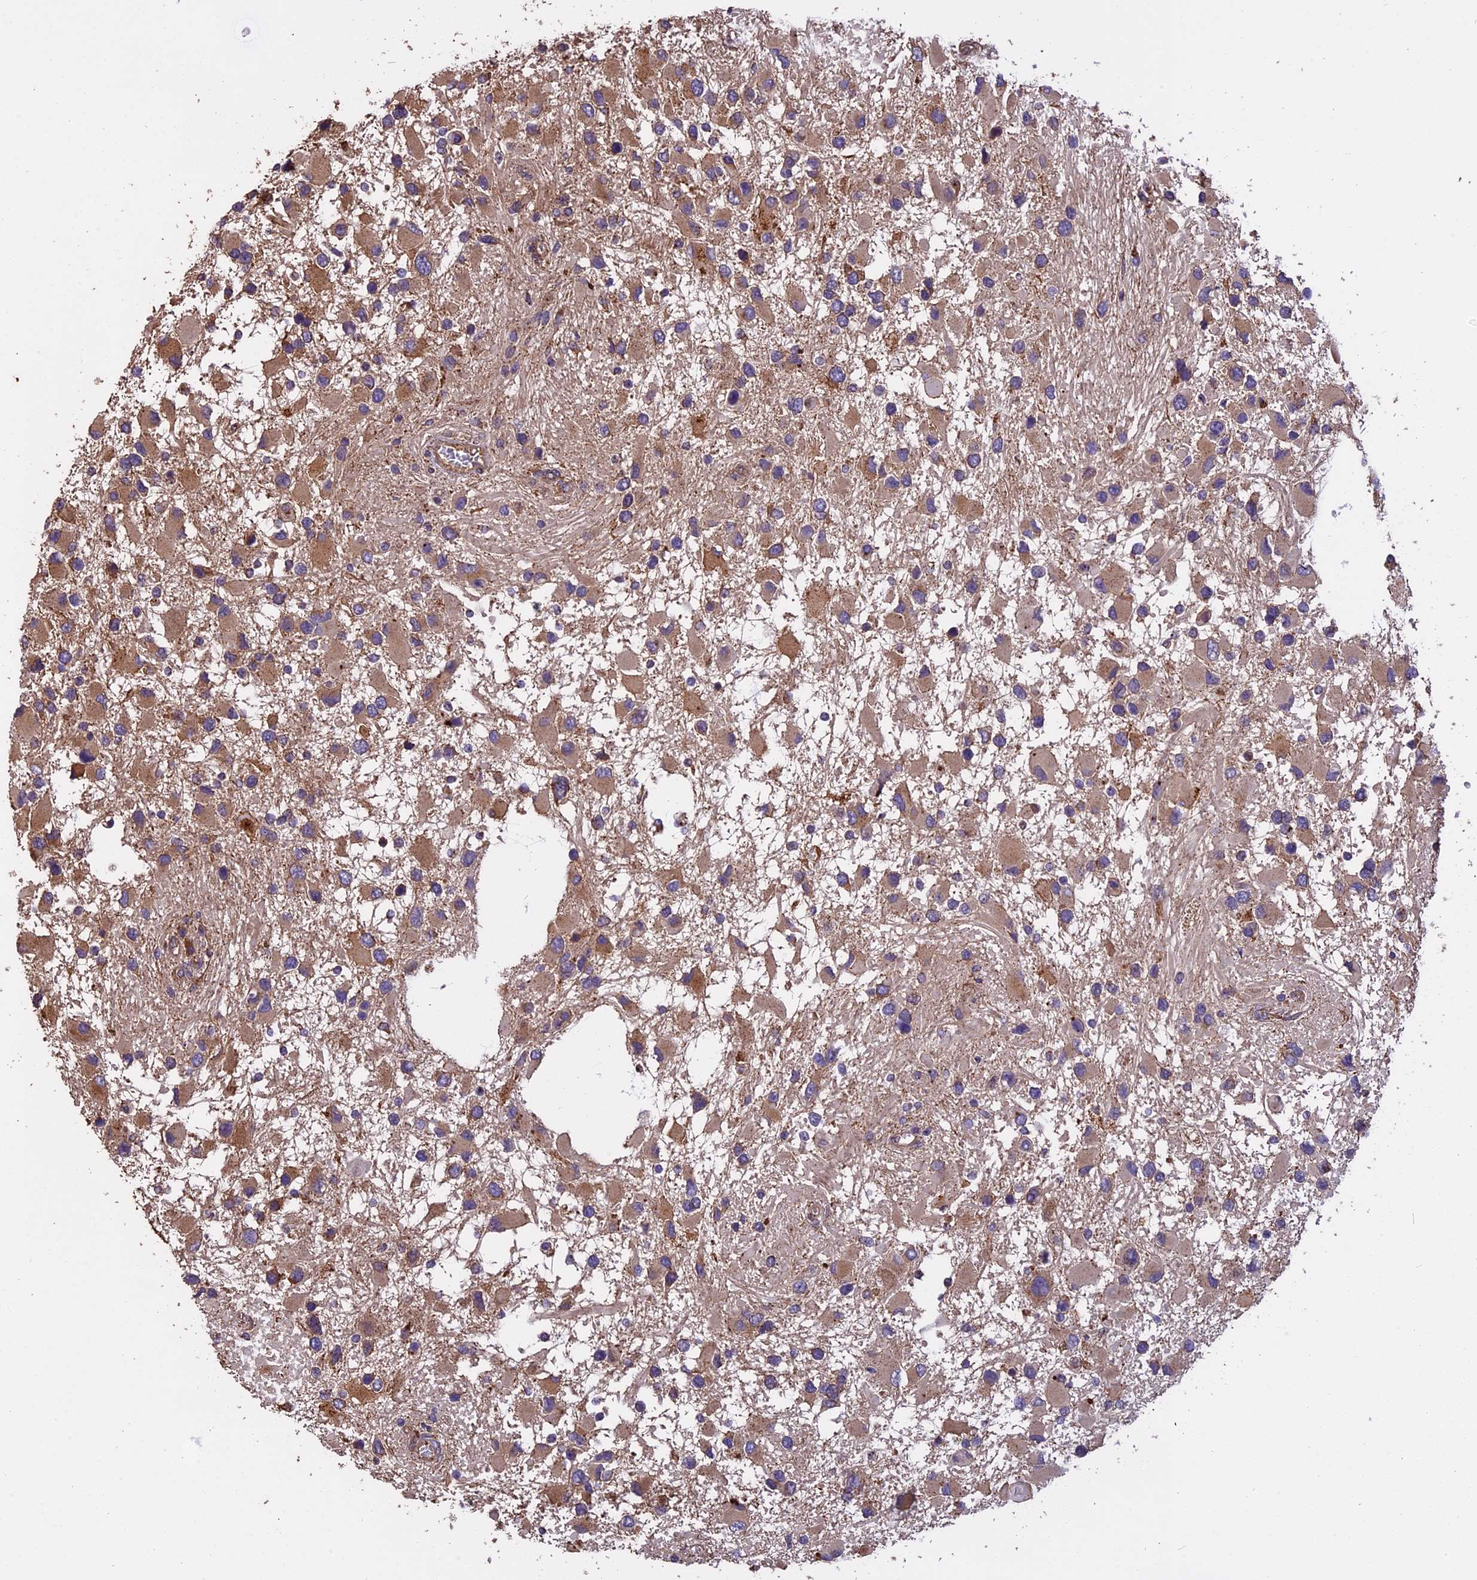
{"staining": {"intensity": "moderate", "quantity": ">75%", "location": "cytoplasmic/membranous"}, "tissue": "glioma", "cell_type": "Tumor cells", "image_type": "cancer", "snomed": [{"axis": "morphology", "description": "Glioma, malignant, High grade"}, {"axis": "topography", "description": "Brain"}], "caption": "High-magnification brightfield microscopy of glioma stained with DAB (3,3'-diaminobenzidine) (brown) and counterstained with hematoxylin (blue). tumor cells exhibit moderate cytoplasmic/membranous staining is identified in approximately>75% of cells.", "gene": "CHMP2A", "patient": {"sex": "male", "age": 53}}